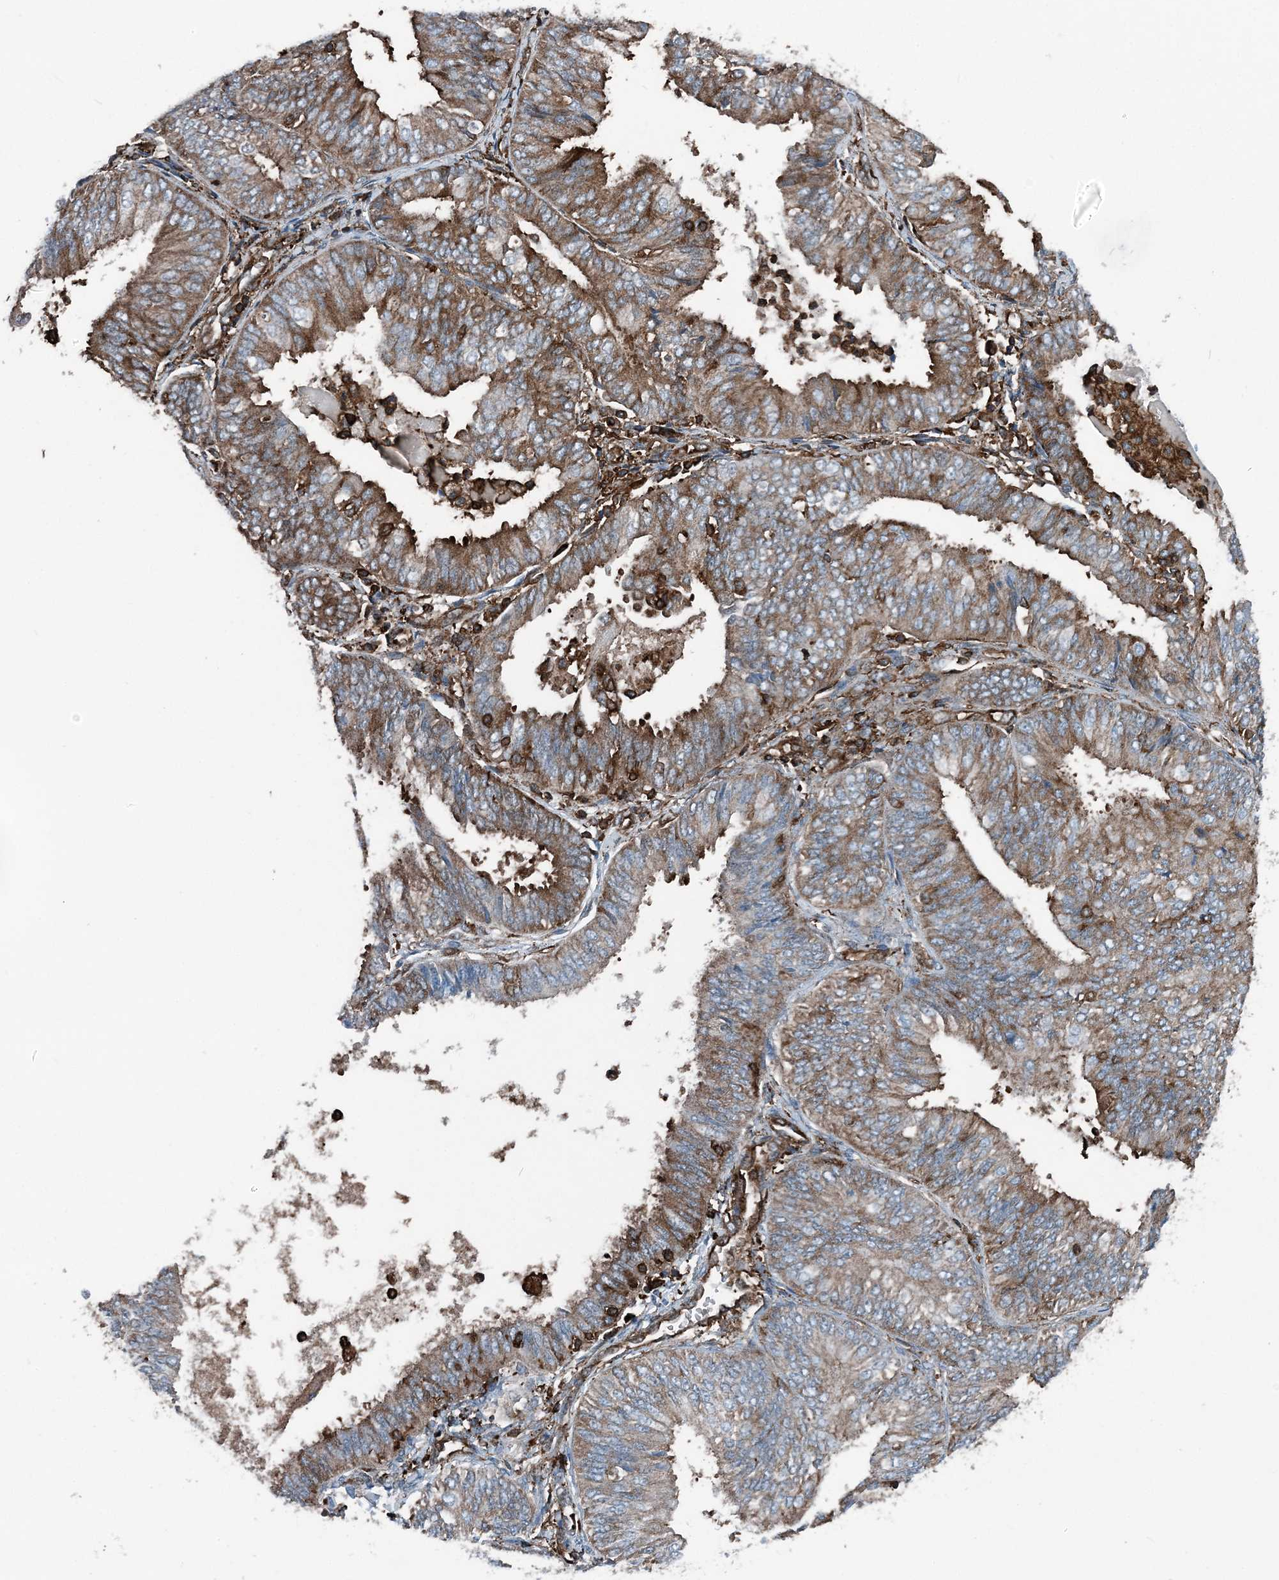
{"staining": {"intensity": "strong", "quantity": "25%-75%", "location": "cytoplasmic/membranous"}, "tissue": "endometrial cancer", "cell_type": "Tumor cells", "image_type": "cancer", "snomed": [{"axis": "morphology", "description": "Adenocarcinoma, NOS"}, {"axis": "topography", "description": "Endometrium"}], "caption": "This is a histology image of immunohistochemistry (IHC) staining of endometrial adenocarcinoma, which shows strong positivity in the cytoplasmic/membranous of tumor cells.", "gene": "CFL1", "patient": {"sex": "female", "age": 58}}